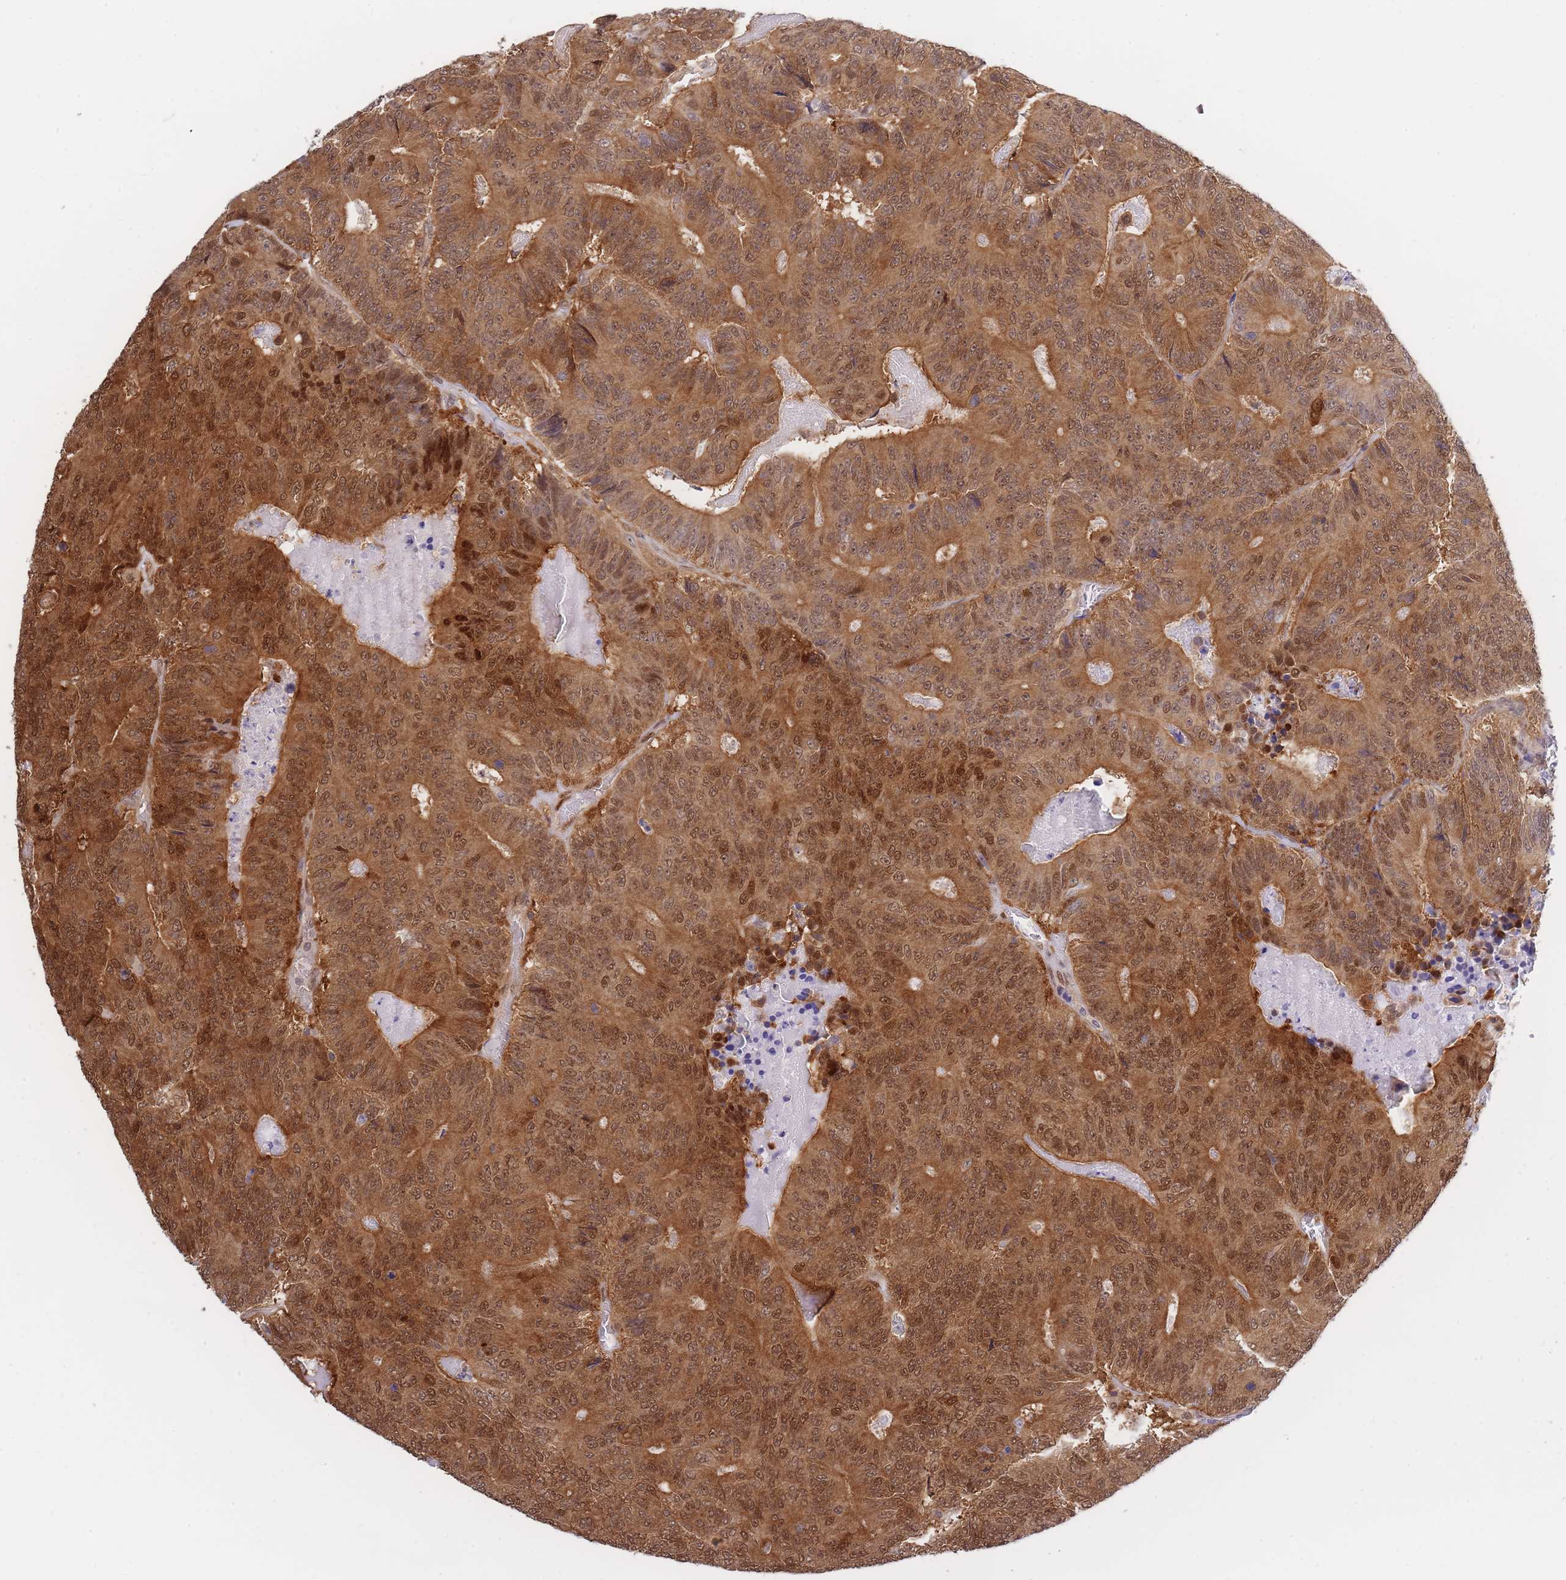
{"staining": {"intensity": "moderate", "quantity": ">75%", "location": "cytoplasmic/membranous,nuclear"}, "tissue": "colorectal cancer", "cell_type": "Tumor cells", "image_type": "cancer", "snomed": [{"axis": "morphology", "description": "Adenocarcinoma, NOS"}, {"axis": "topography", "description": "Colon"}], "caption": "Immunohistochemistry histopathology image of neoplastic tissue: colorectal cancer (adenocarcinoma) stained using immunohistochemistry (IHC) displays medium levels of moderate protein expression localized specifically in the cytoplasmic/membranous and nuclear of tumor cells, appearing as a cytoplasmic/membranous and nuclear brown color.", "gene": "NSFL1C", "patient": {"sex": "male", "age": 83}}